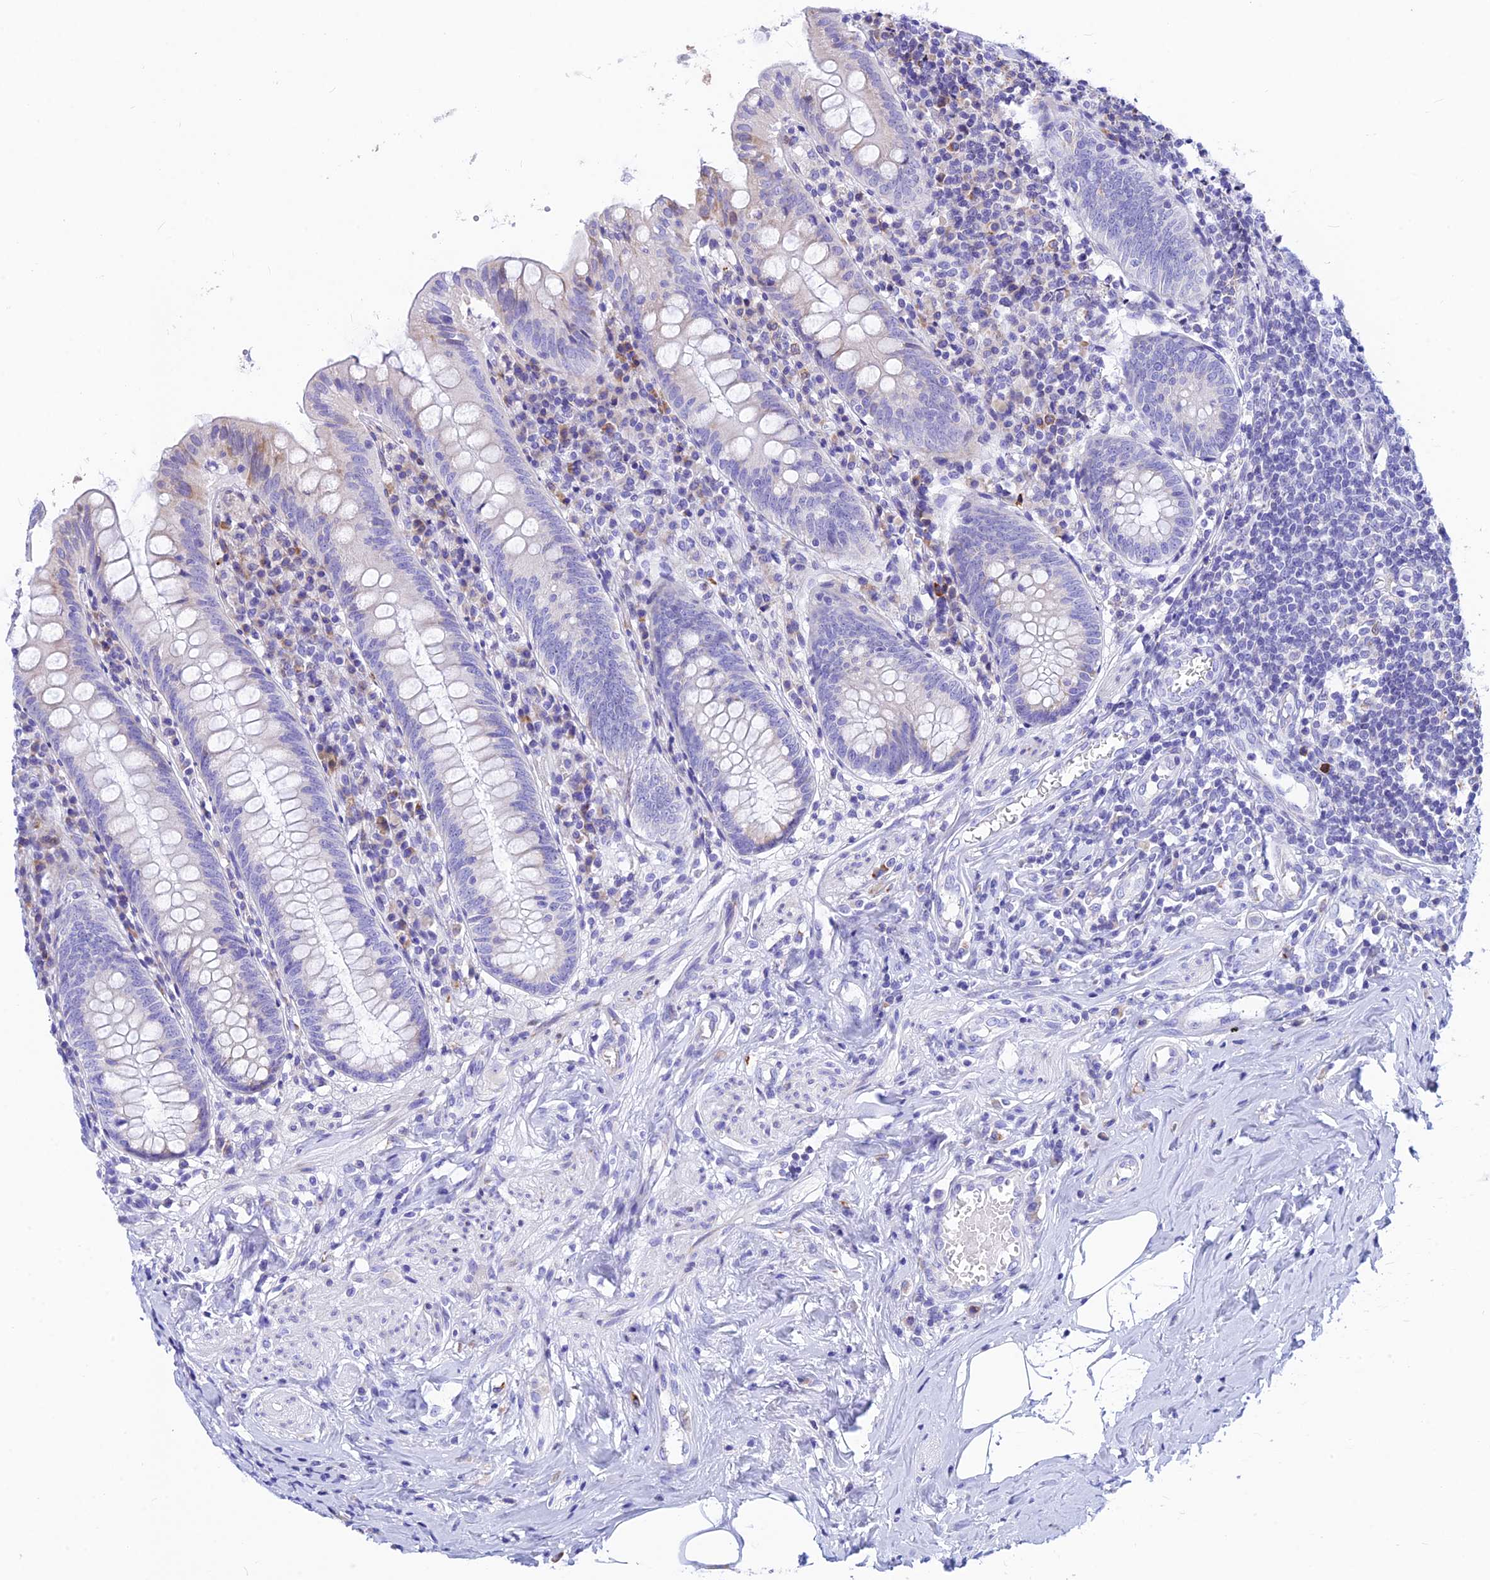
{"staining": {"intensity": "negative", "quantity": "none", "location": "none"}, "tissue": "appendix", "cell_type": "Glandular cells", "image_type": "normal", "snomed": [{"axis": "morphology", "description": "Normal tissue, NOS"}, {"axis": "topography", "description": "Appendix"}], "caption": "Immunohistochemical staining of benign appendix exhibits no significant expression in glandular cells. (DAB immunohistochemistry with hematoxylin counter stain).", "gene": "CNOT6", "patient": {"sex": "female", "age": 54}}